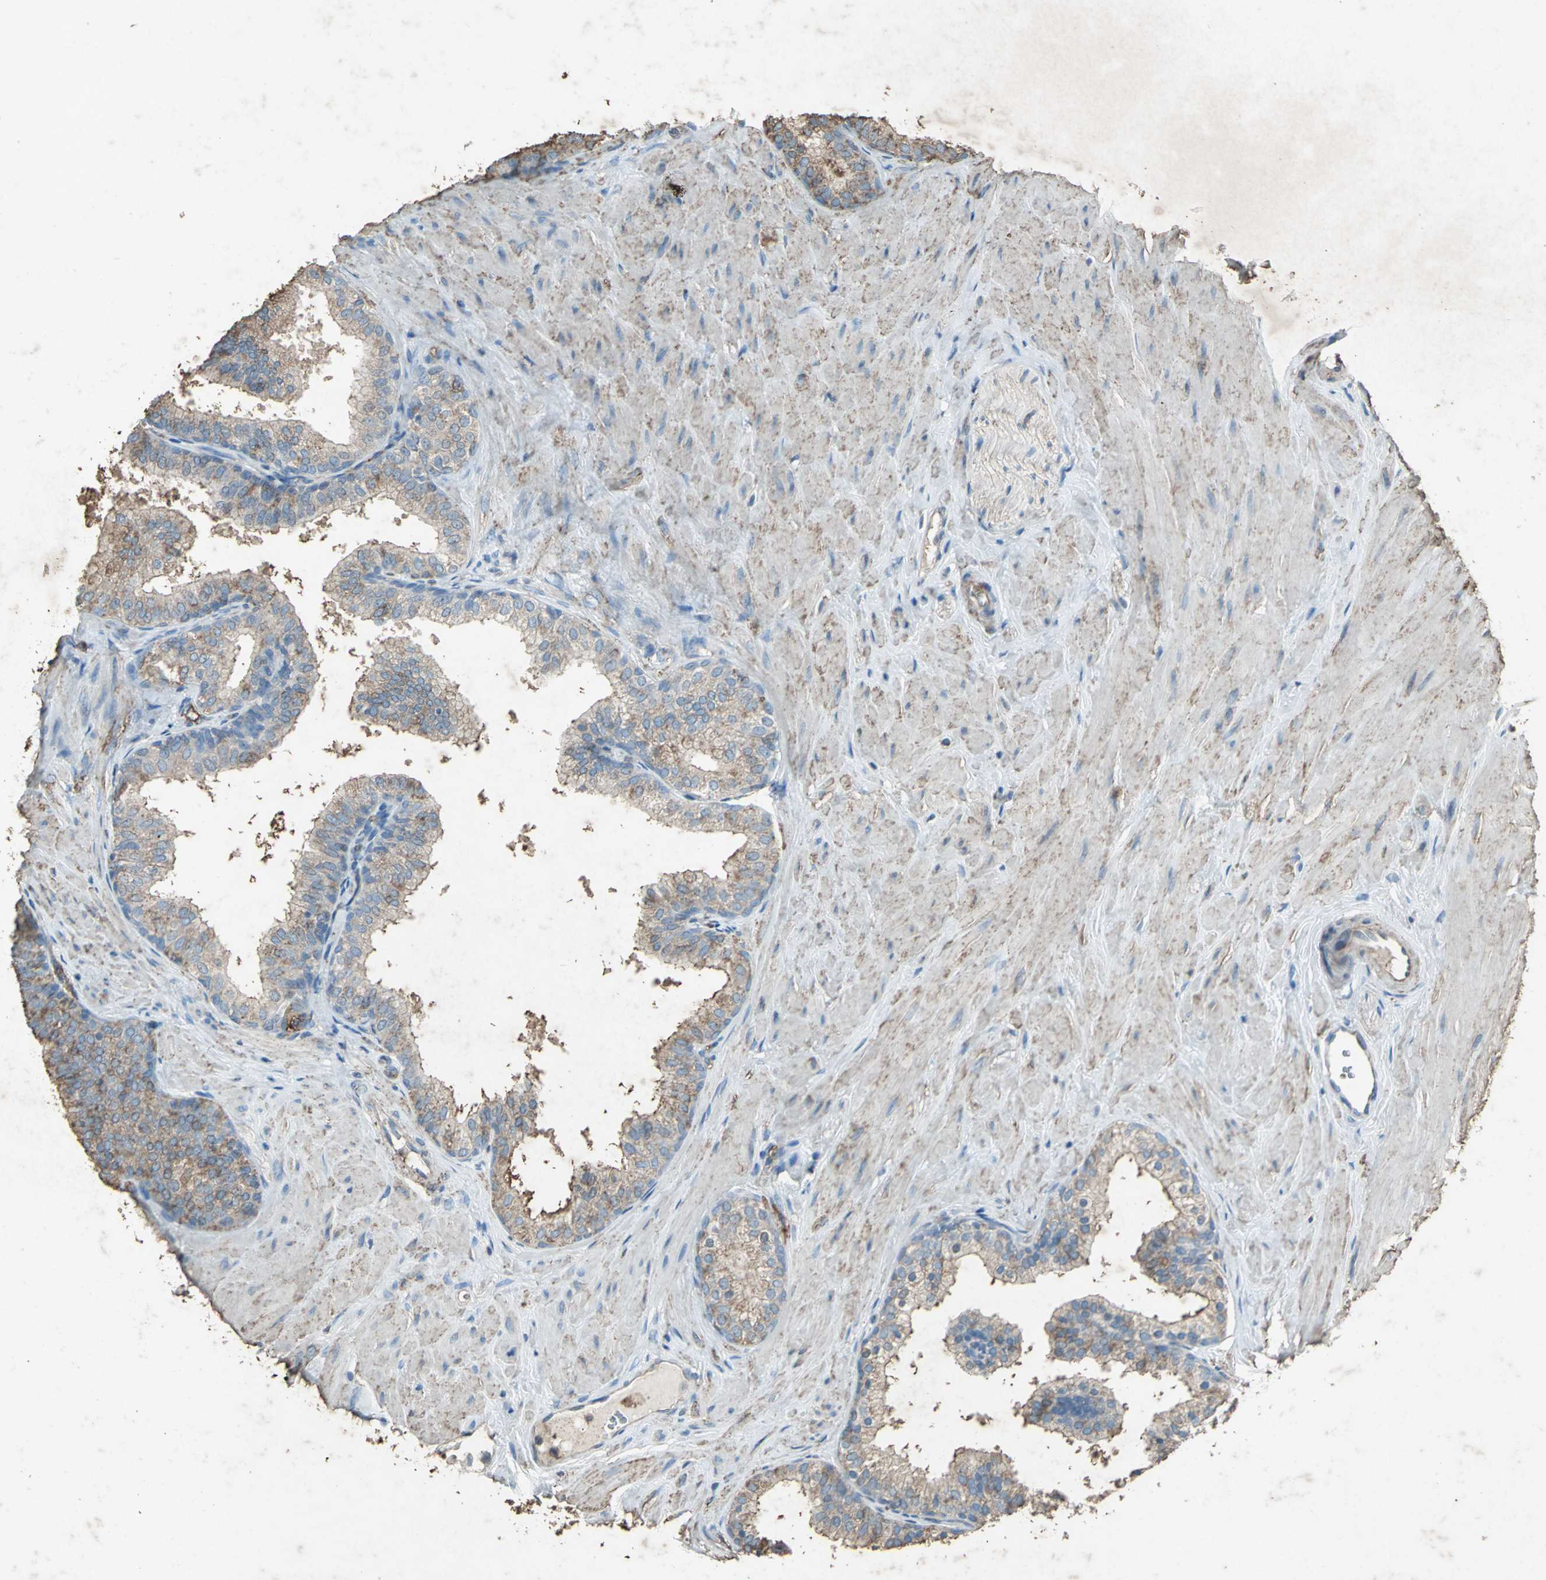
{"staining": {"intensity": "moderate", "quantity": ">75%", "location": "cytoplasmic/membranous"}, "tissue": "prostate", "cell_type": "Glandular cells", "image_type": "normal", "snomed": [{"axis": "morphology", "description": "Normal tissue, NOS"}, {"axis": "topography", "description": "Prostate"}], "caption": "Protein expression by immunohistochemistry (IHC) demonstrates moderate cytoplasmic/membranous expression in approximately >75% of glandular cells in unremarkable prostate.", "gene": "CCR6", "patient": {"sex": "male", "age": 60}}